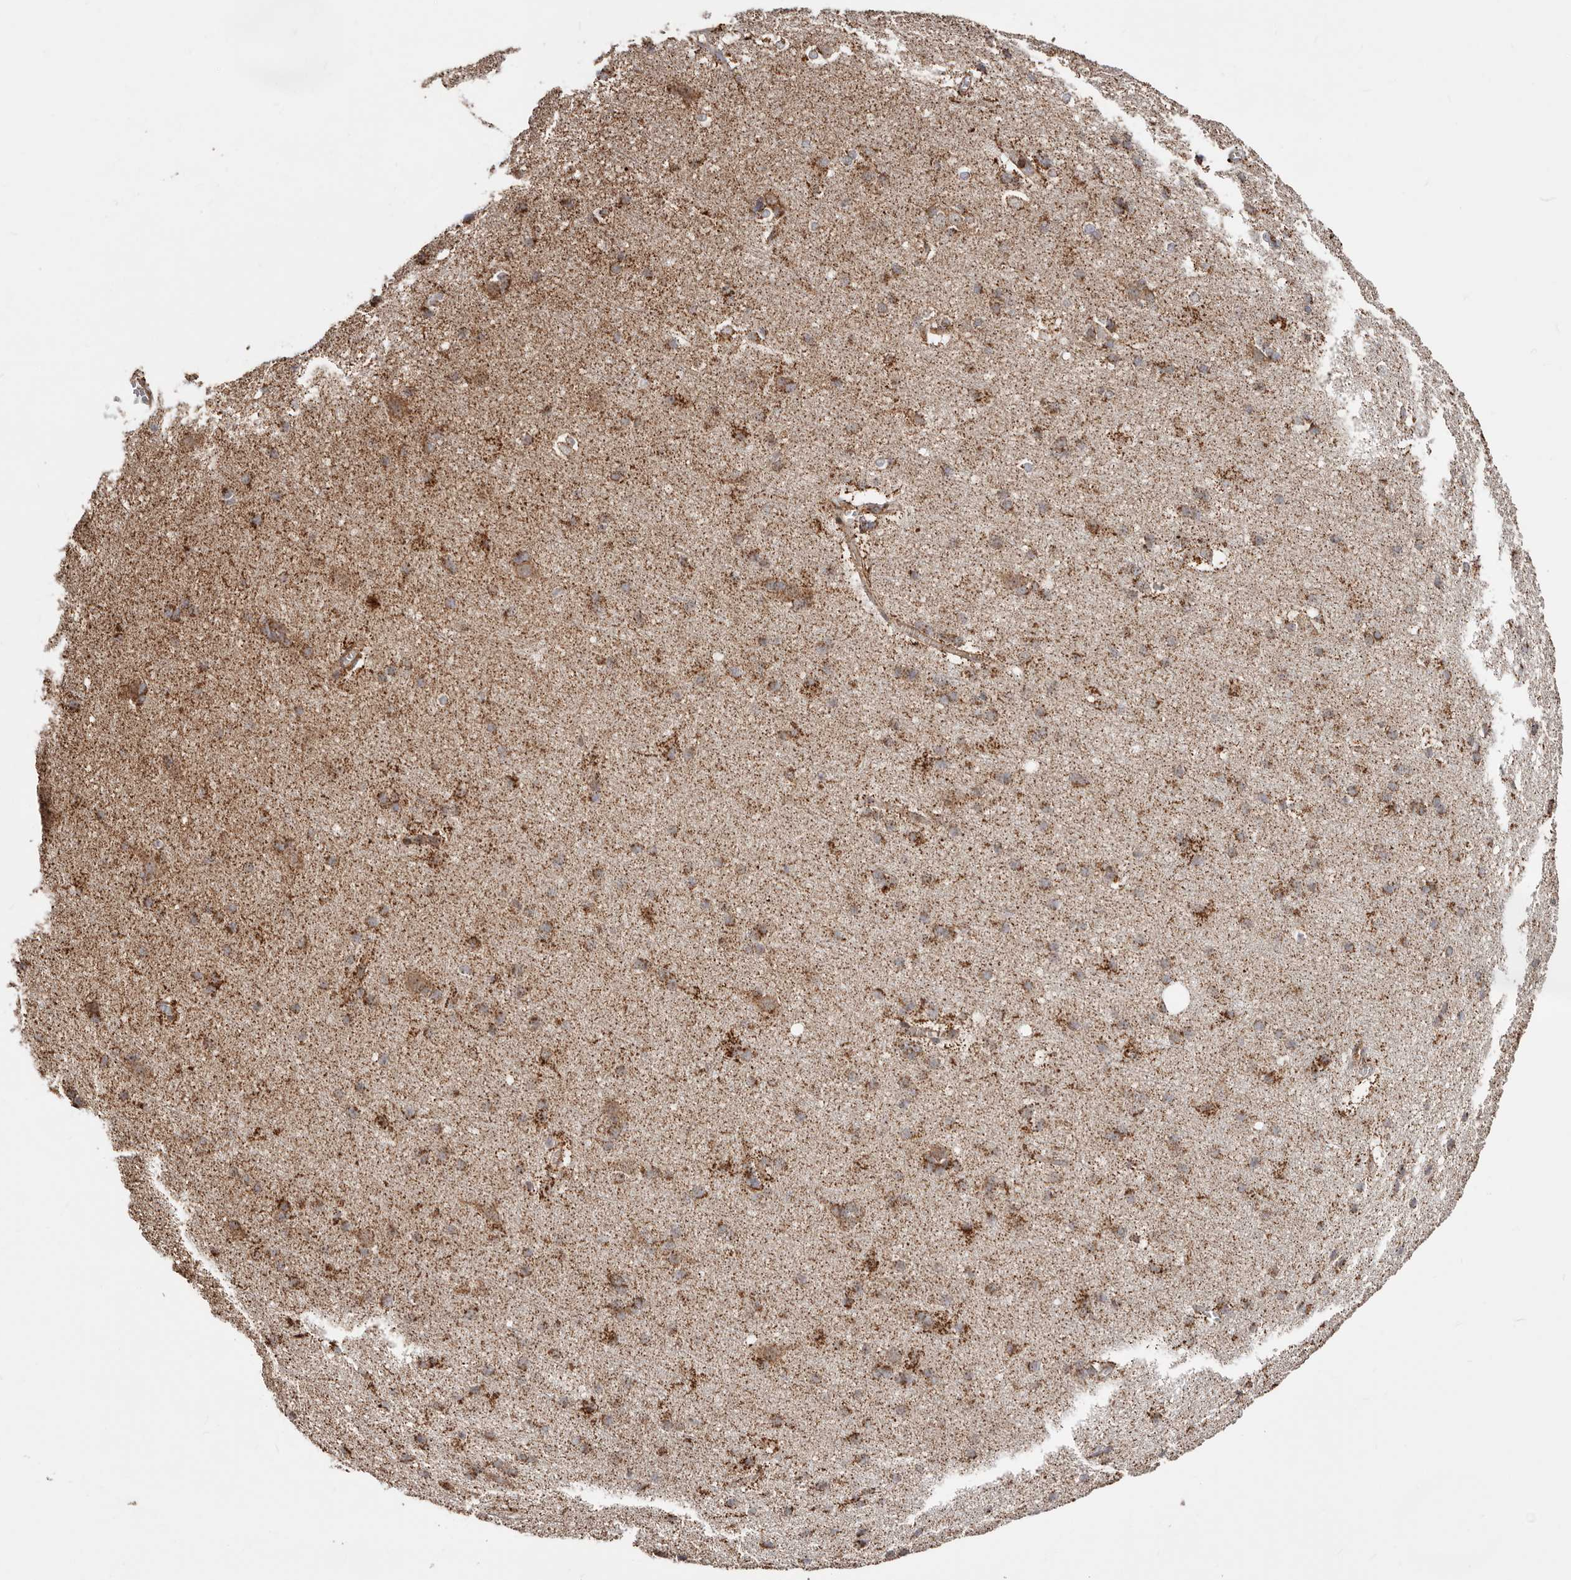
{"staining": {"intensity": "moderate", "quantity": ">75%", "location": "cytoplasmic/membranous"}, "tissue": "cerebral cortex", "cell_type": "Endothelial cells", "image_type": "normal", "snomed": [{"axis": "morphology", "description": "Normal tissue, NOS"}, {"axis": "topography", "description": "Cerebral cortex"}], "caption": "IHC micrograph of benign cerebral cortex stained for a protein (brown), which demonstrates medium levels of moderate cytoplasmic/membranous expression in about >75% of endothelial cells.", "gene": "PRKACB", "patient": {"sex": "male", "age": 54}}